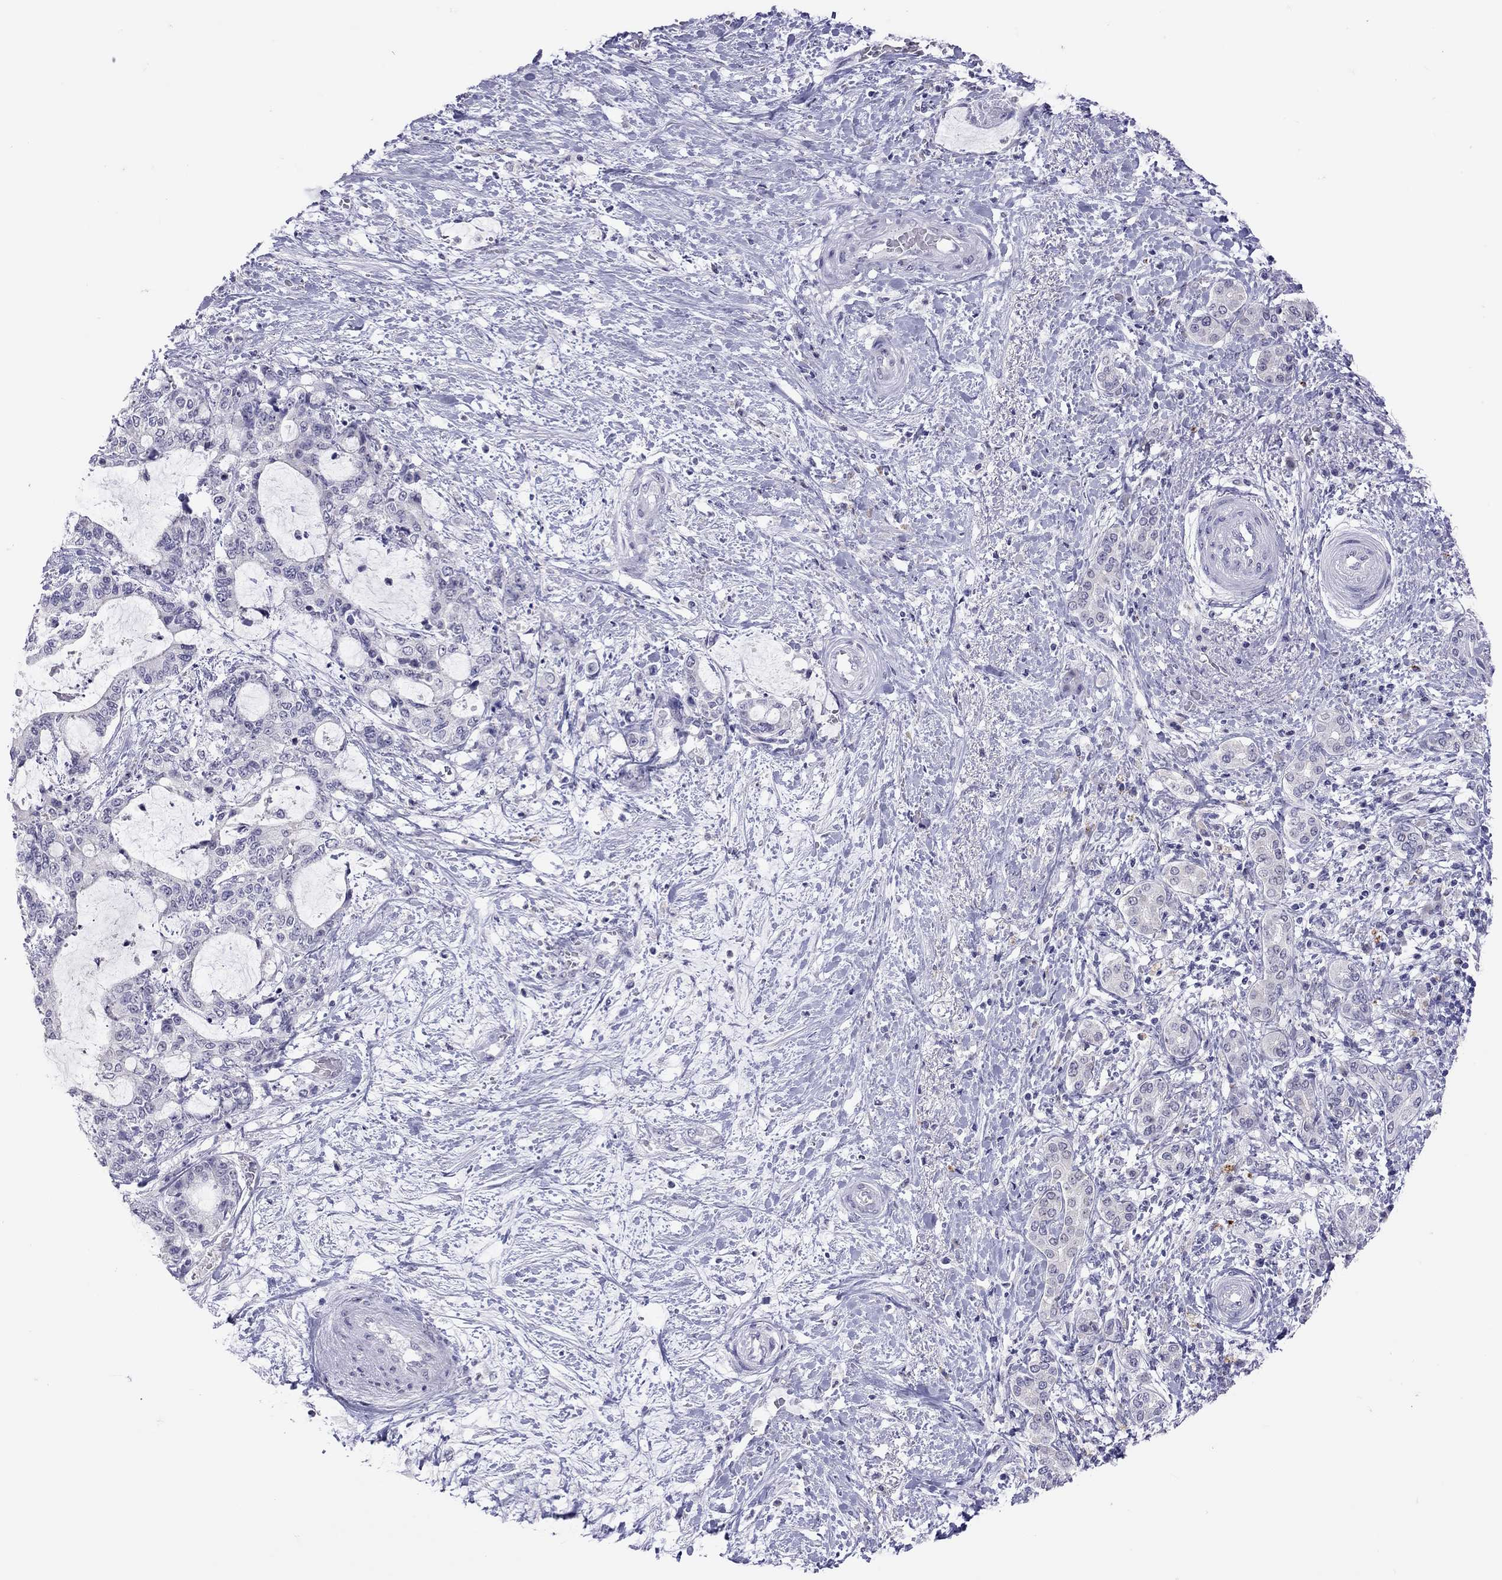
{"staining": {"intensity": "negative", "quantity": "none", "location": "none"}, "tissue": "liver cancer", "cell_type": "Tumor cells", "image_type": "cancer", "snomed": [{"axis": "morphology", "description": "Normal tissue, NOS"}, {"axis": "morphology", "description": "Cholangiocarcinoma"}, {"axis": "topography", "description": "Liver"}, {"axis": "topography", "description": "Peripheral nerve tissue"}], "caption": "Protein analysis of liver cholangiocarcinoma displays no significant positivity in tumor cells. Nuclei are stained in blue.", "gene": "SLAMF1", "patient": {"sex": "female", "age": 73}}